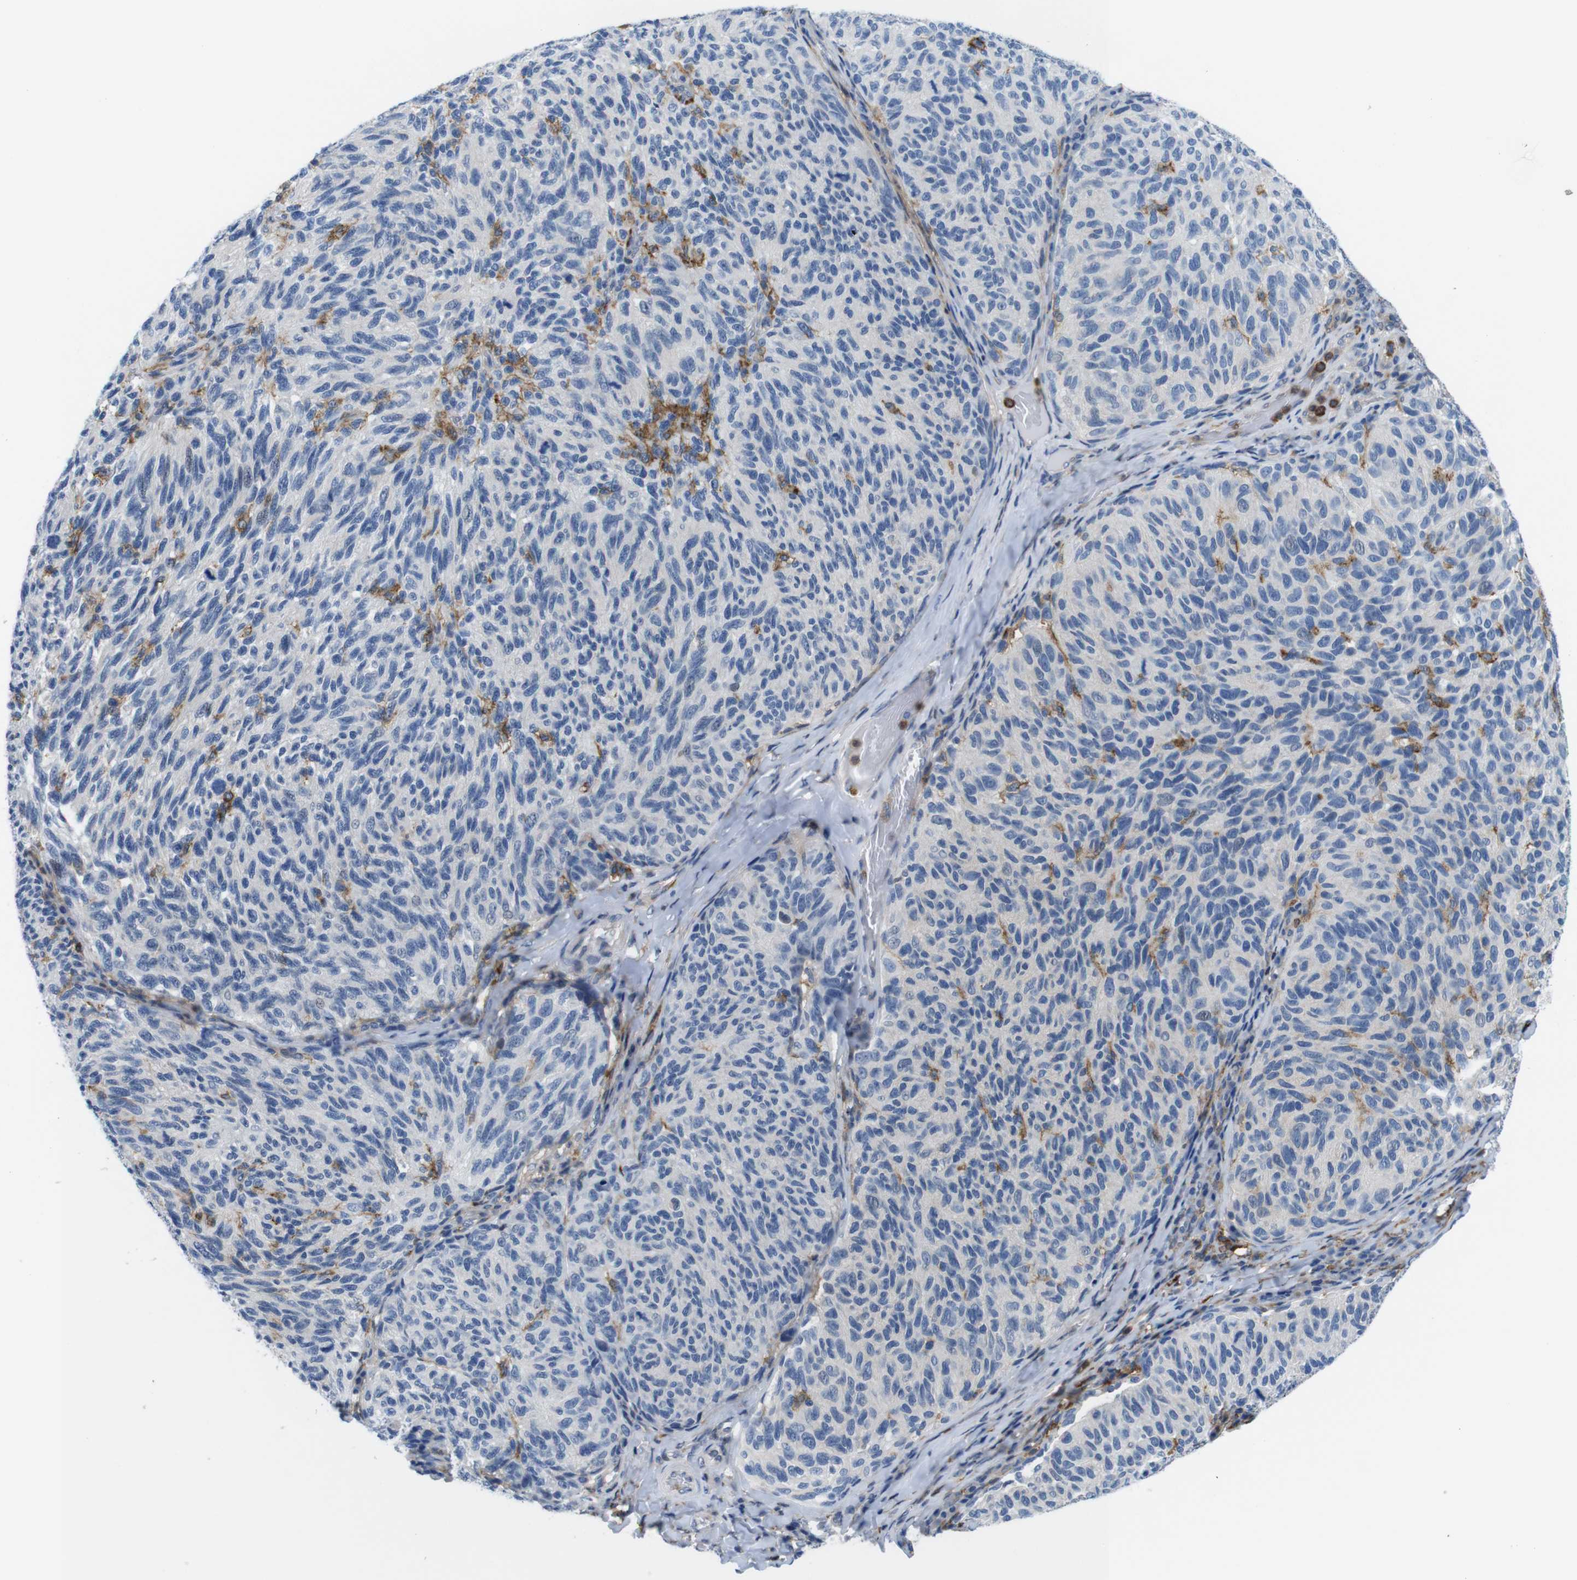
{"staining": {"intensity": "negative", "quantity": "none", "location": "none"}, "tissue": "melanoma", "cell_type": "Tumor cells", "image_type": "cancer", "snomed": [{"axis": "morphology", "description": "Malignant melanoma, NOS"}, {"axis": "topography", "description": "Skin"}], "caption": "The histopathology image exhibits no staining of tumor cells in malignant melanoma.", "gene": "CD300C", "patient": {"sex": "female", "age": 73}}